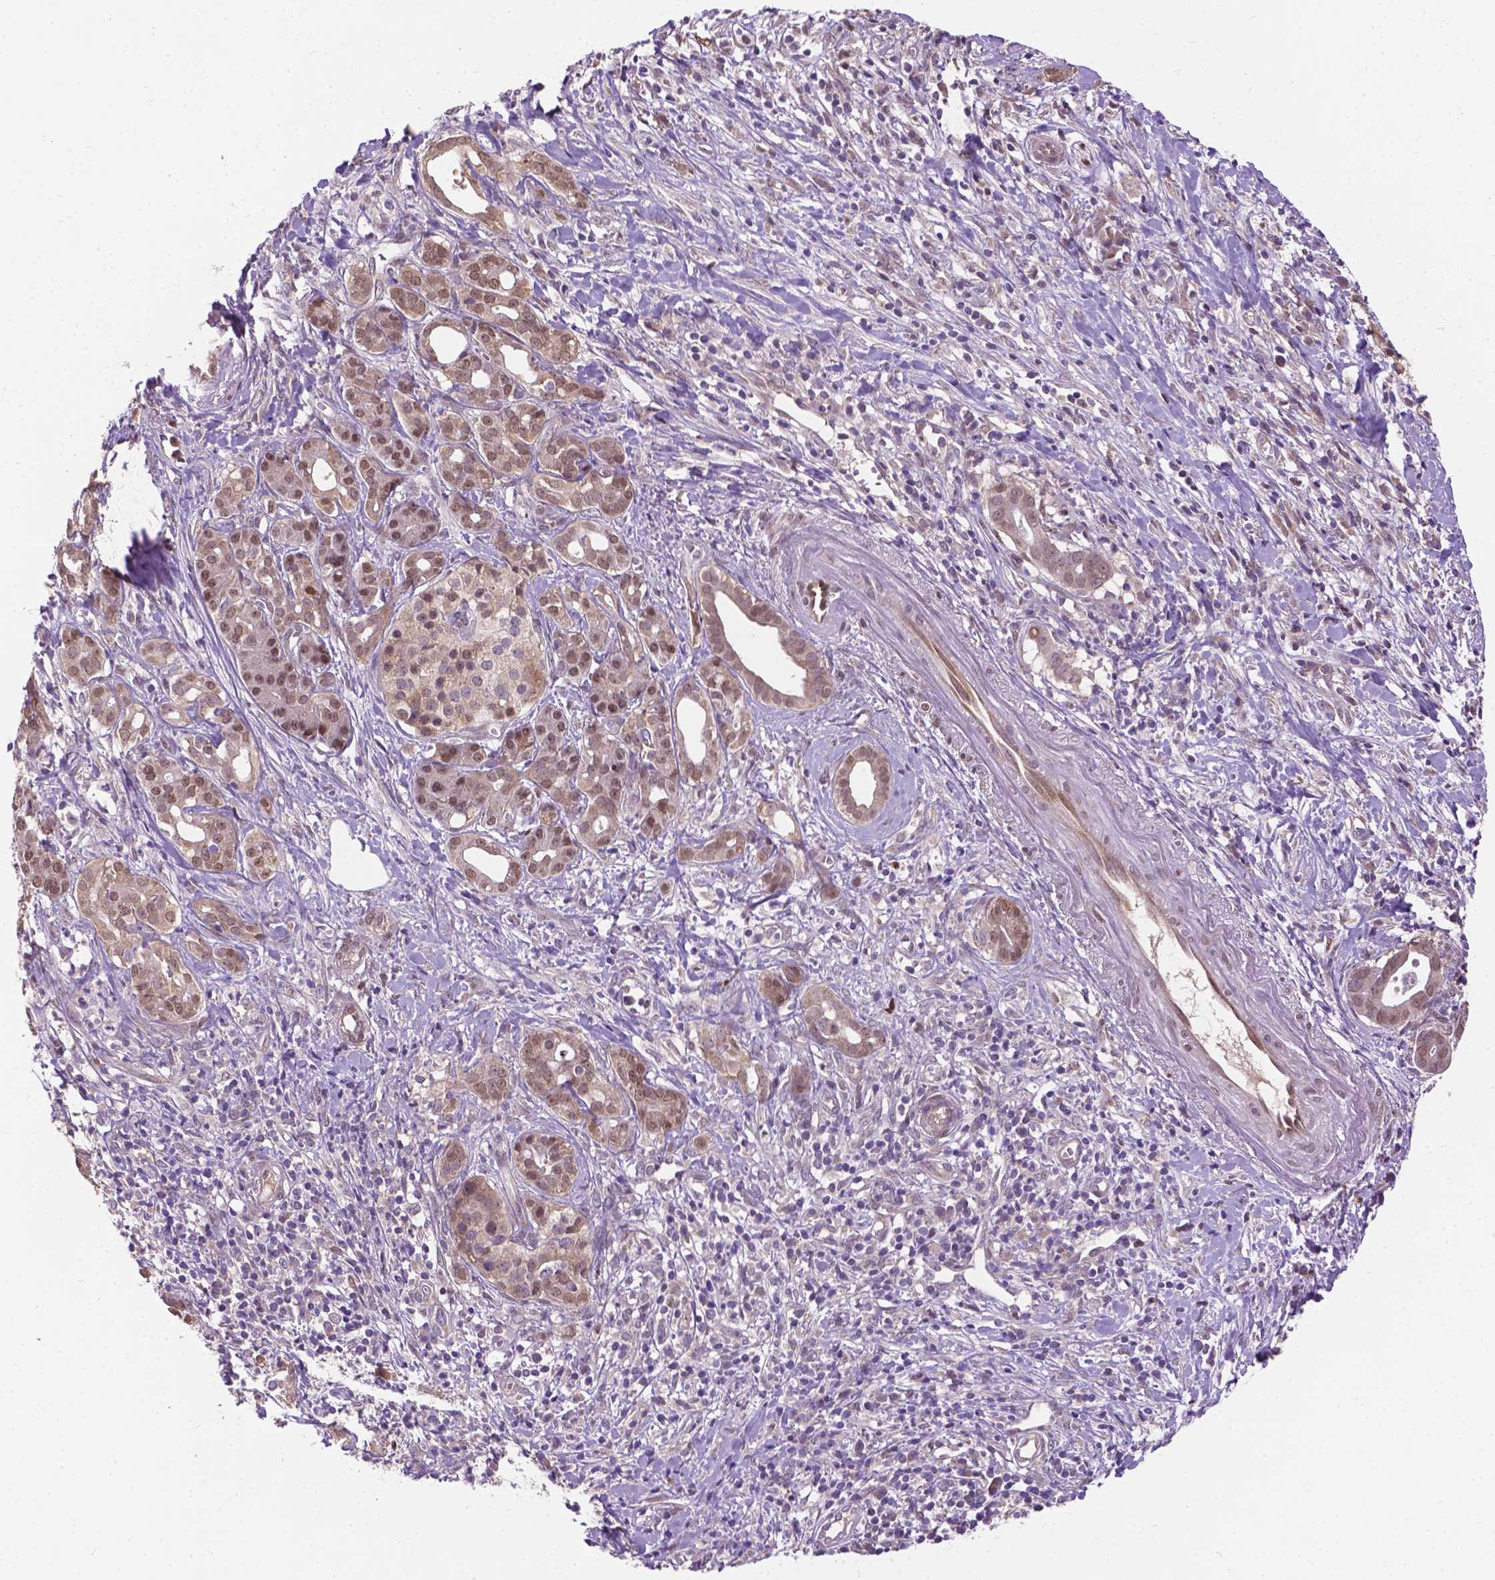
{"staining": {"intensity": "weak", "quantity": ">75%", "location": "nuclear"}, "tissue": "pancreatic cancer", "cell_type": "Tumor cells", "image_type": "cancer", "snomed": [{"axis": "morphology", "description": "Adenocarcinoma, NOS"}, {"axis": "topography", "description": "Pancreas"}], "caption": "Protein staining of pancreatic cancer tissue displays weak nuclear expression in approximately >75% of tumor cells.", "gene": "IRF6", "patient": {"sex": "male", "age": 61}}